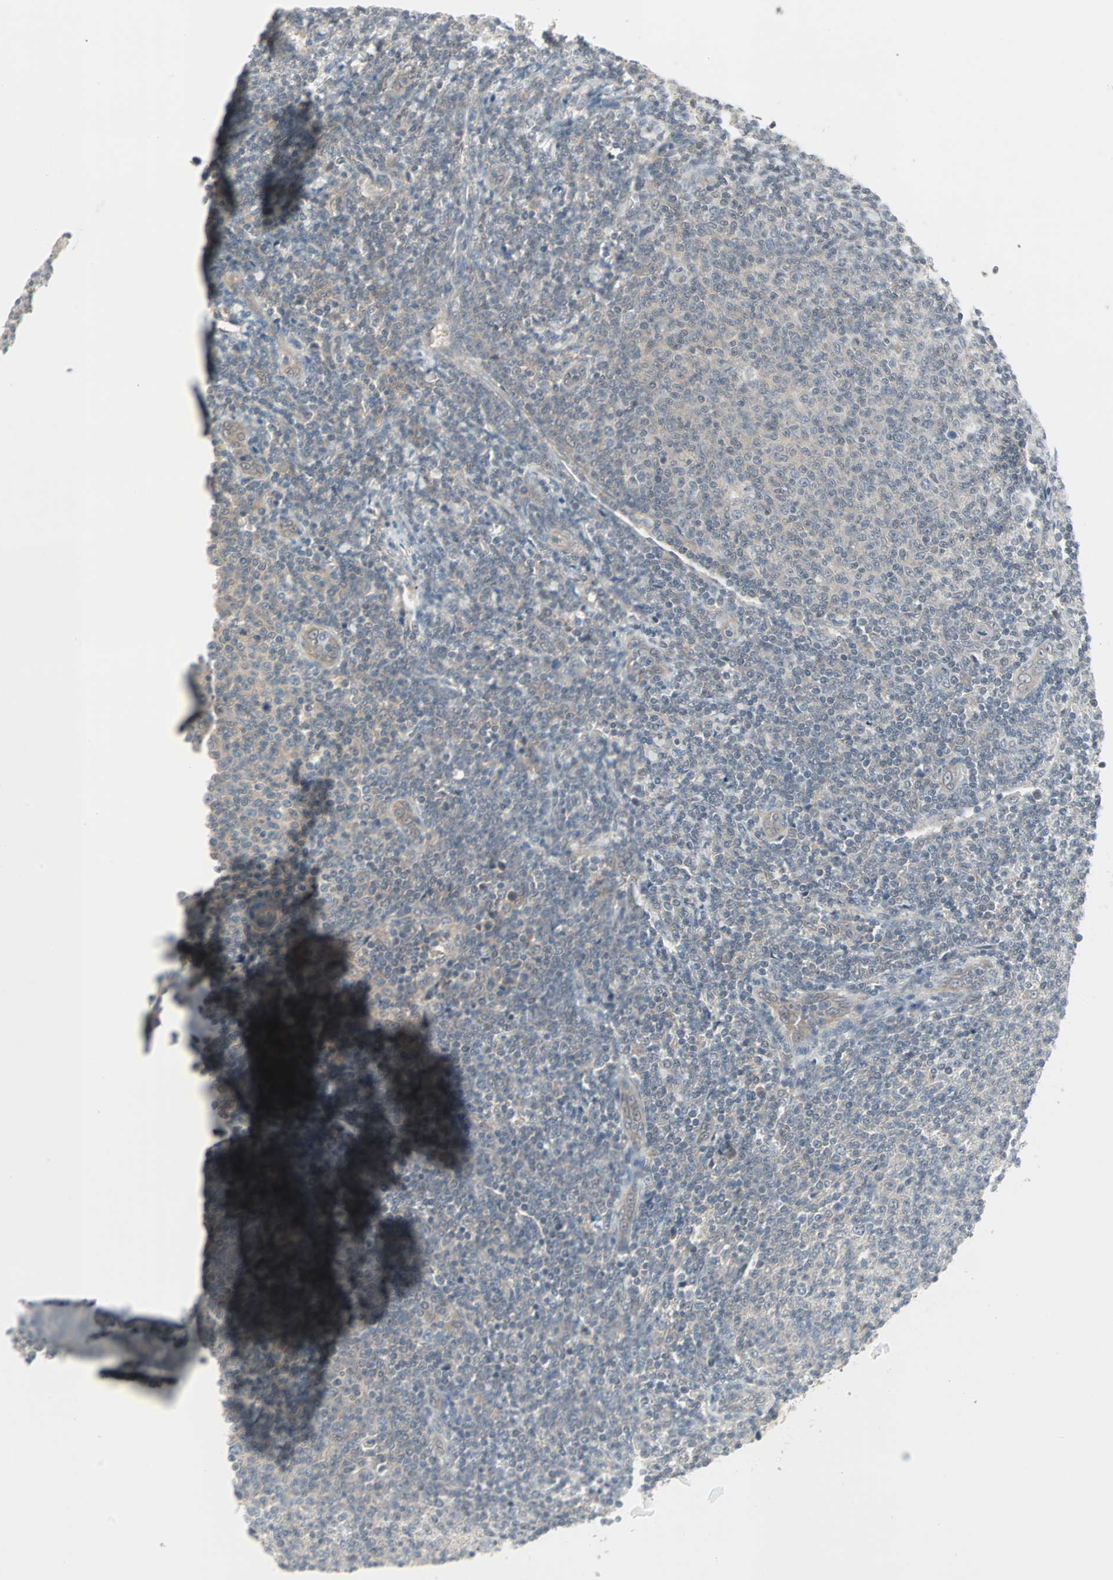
{"staining": {"intensity": "negative", "quantity": "none", "location": "none"}, "tissue": "lymphoma", "cell_type": "Tumor cells", "image_type": "cancer", "snomed": [{"axis": "morphology", "description": "Malignant lymphoma, non-Hodgkin's type, Low grade"}, {"axis": "topography", "description": "Lymph node"}], "caption": "IHC of human lymphoma reveals no staining in tumor cells.", "gene": "PTPA", "patient": {"sex": "male", "age": 66}}